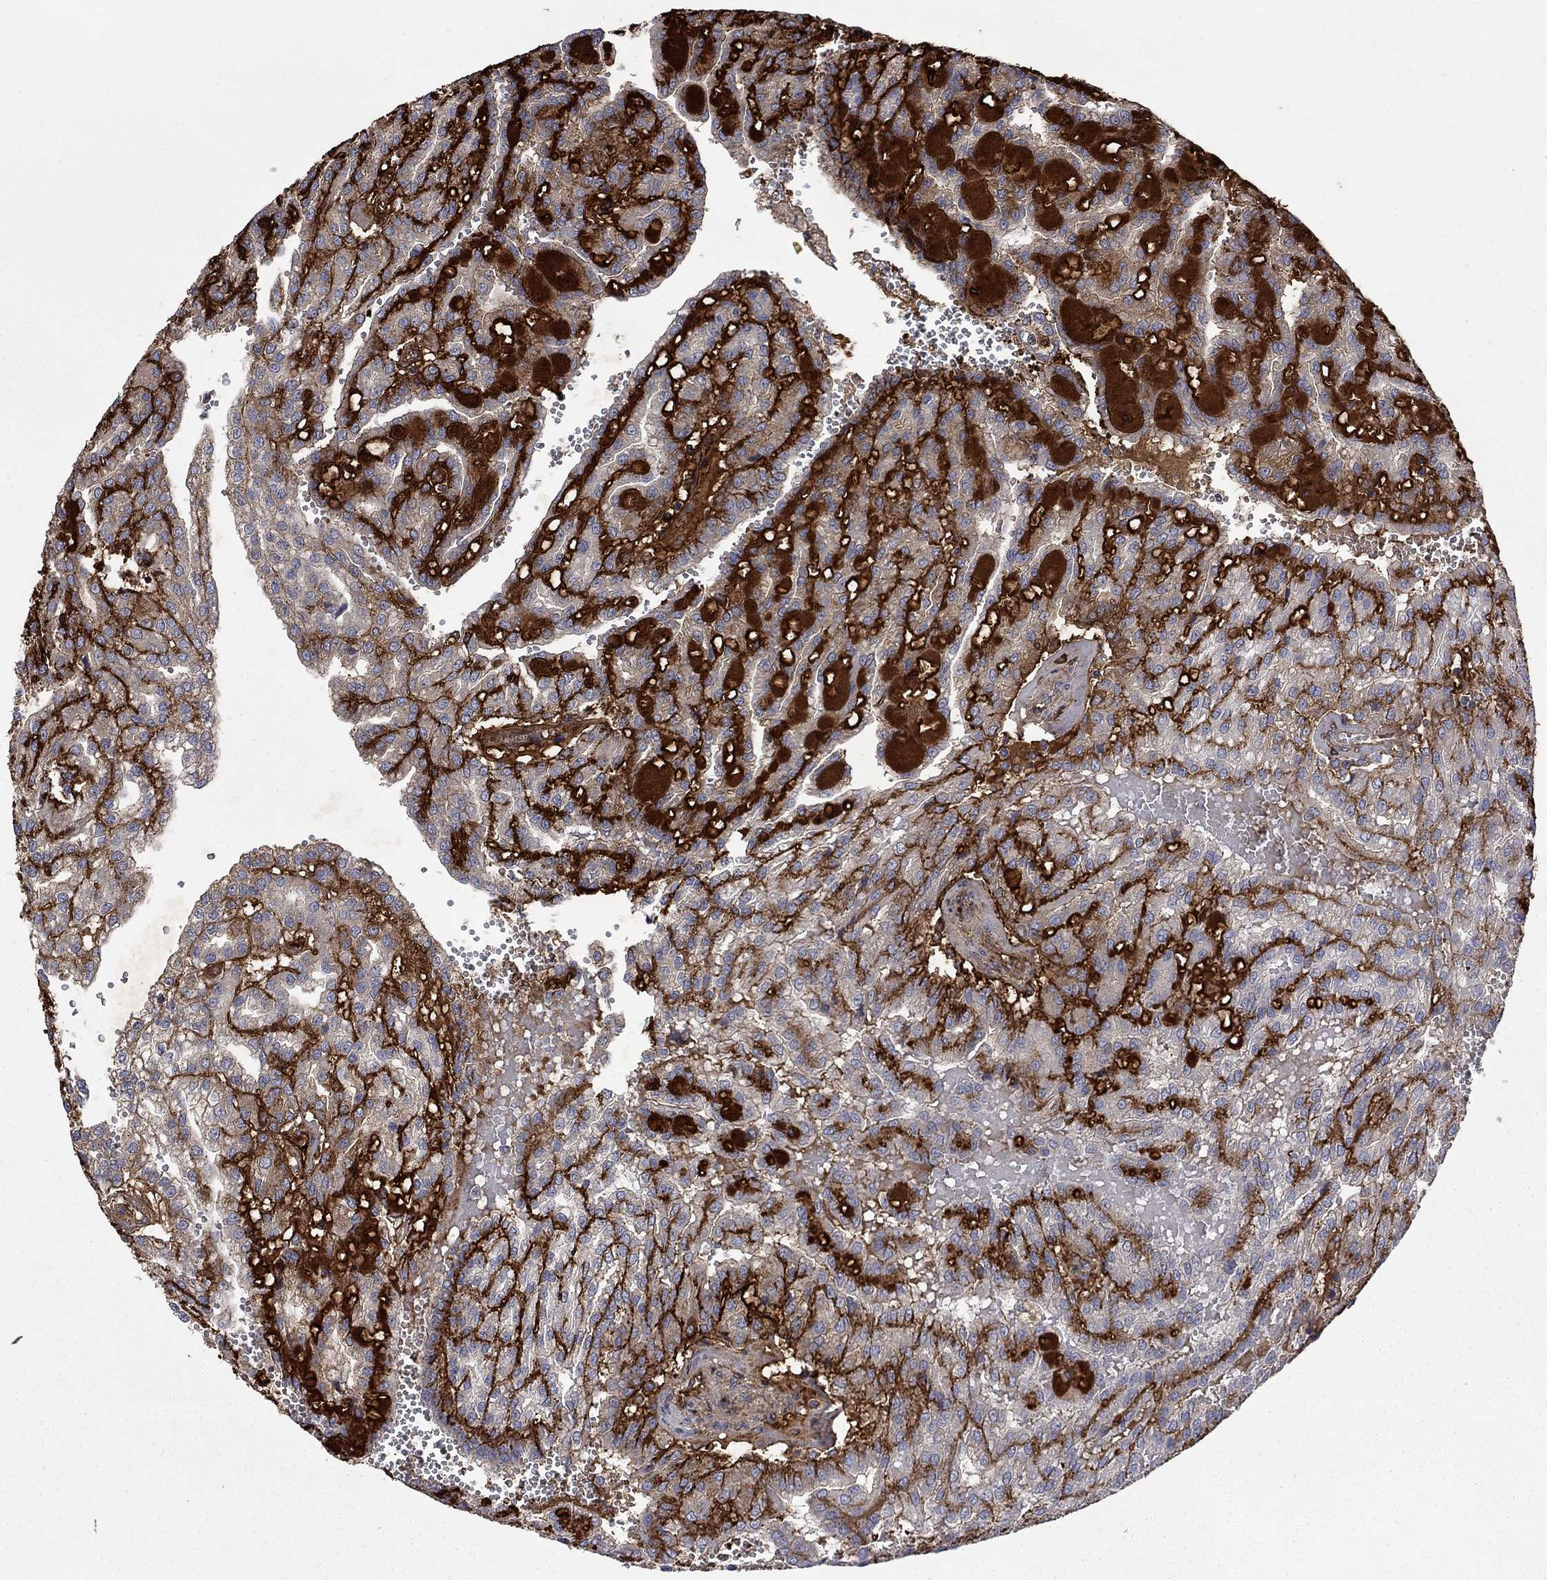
{"staining": {"intensity": "negative", "quantity": "none", "location": "none"}, "tissue": "renal cancer", "cell_type": "Tumor cells", "image_type": "cancer", "snomed": [{"axis": "morphology", "description": "Adenocarcinoma, NOS"}, {"axis": "topography", "description": "Kidney"}], "caption": "High magnification brightfield microscopy of renal cancer stained with DAB (3,3'-diaminobenzidine) (brown) and counterstained with hematoxylin (blue): tumor cells show no significant positivity.", "gene": "VCAN", "patient": {"sex": "male", "age": 63}}